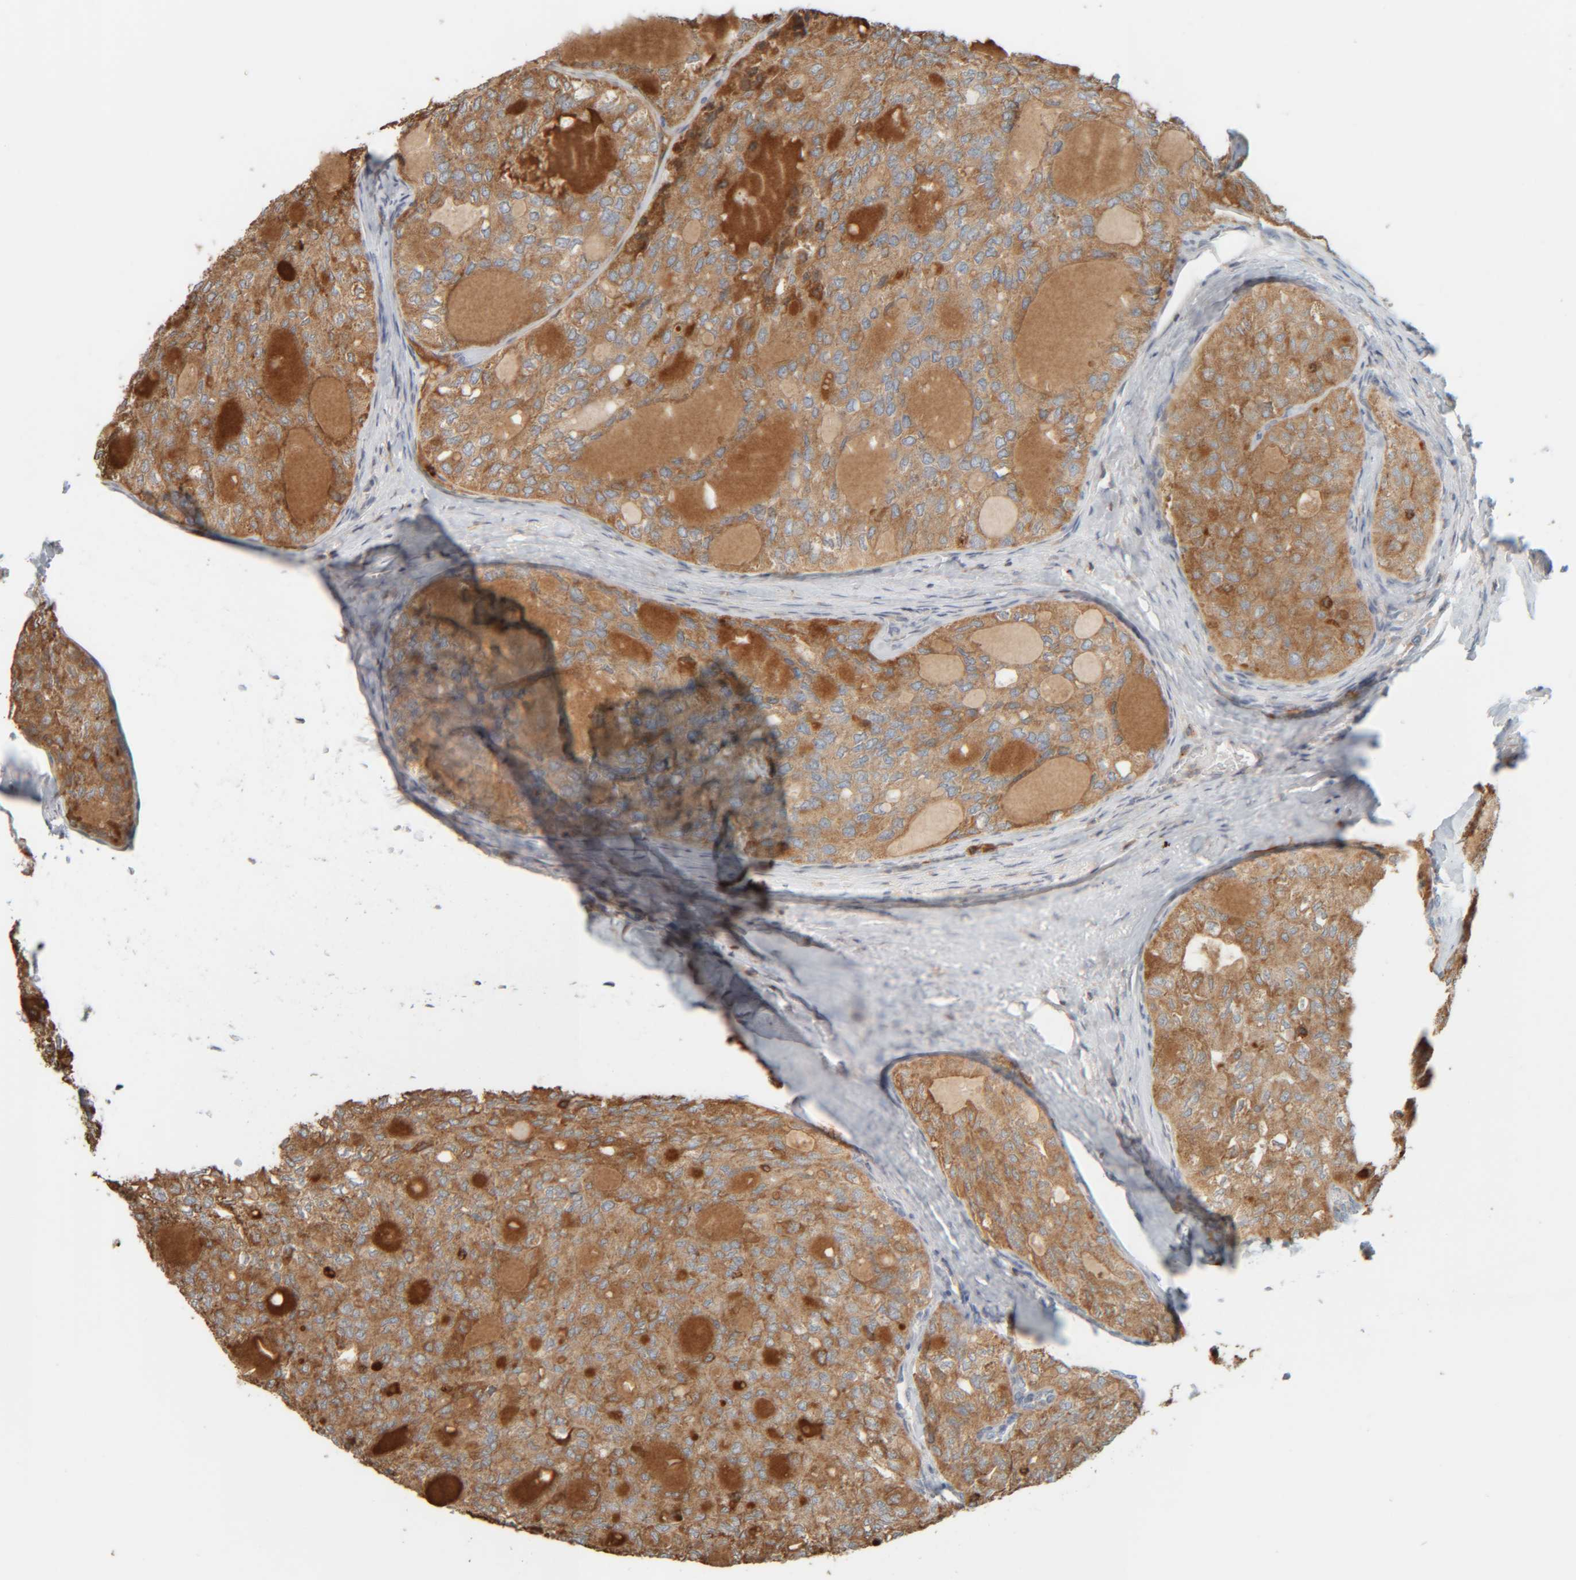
{"staining": {"intensity": "moderate", "quantity": ">75%", "location": "cytoplasmic/membranous"}, "tissue": "thyroid cancer", "cell_type": "Tumor cells", "image_type": "cancer", "snomed": [{"axis": "morphology", "description": "Follicular adenoma carcinoma, NOS"}, {"axis": "topography", "description": "Thyroid gland"}], "caption": "A medium amount of moderate cytoplasmic/membranous positivity is appreciated in about >75% of tumor cells in thyroid cancer tissue.", "gene": "CCDC57", "patient": {"sex": "male", "age": 75}}